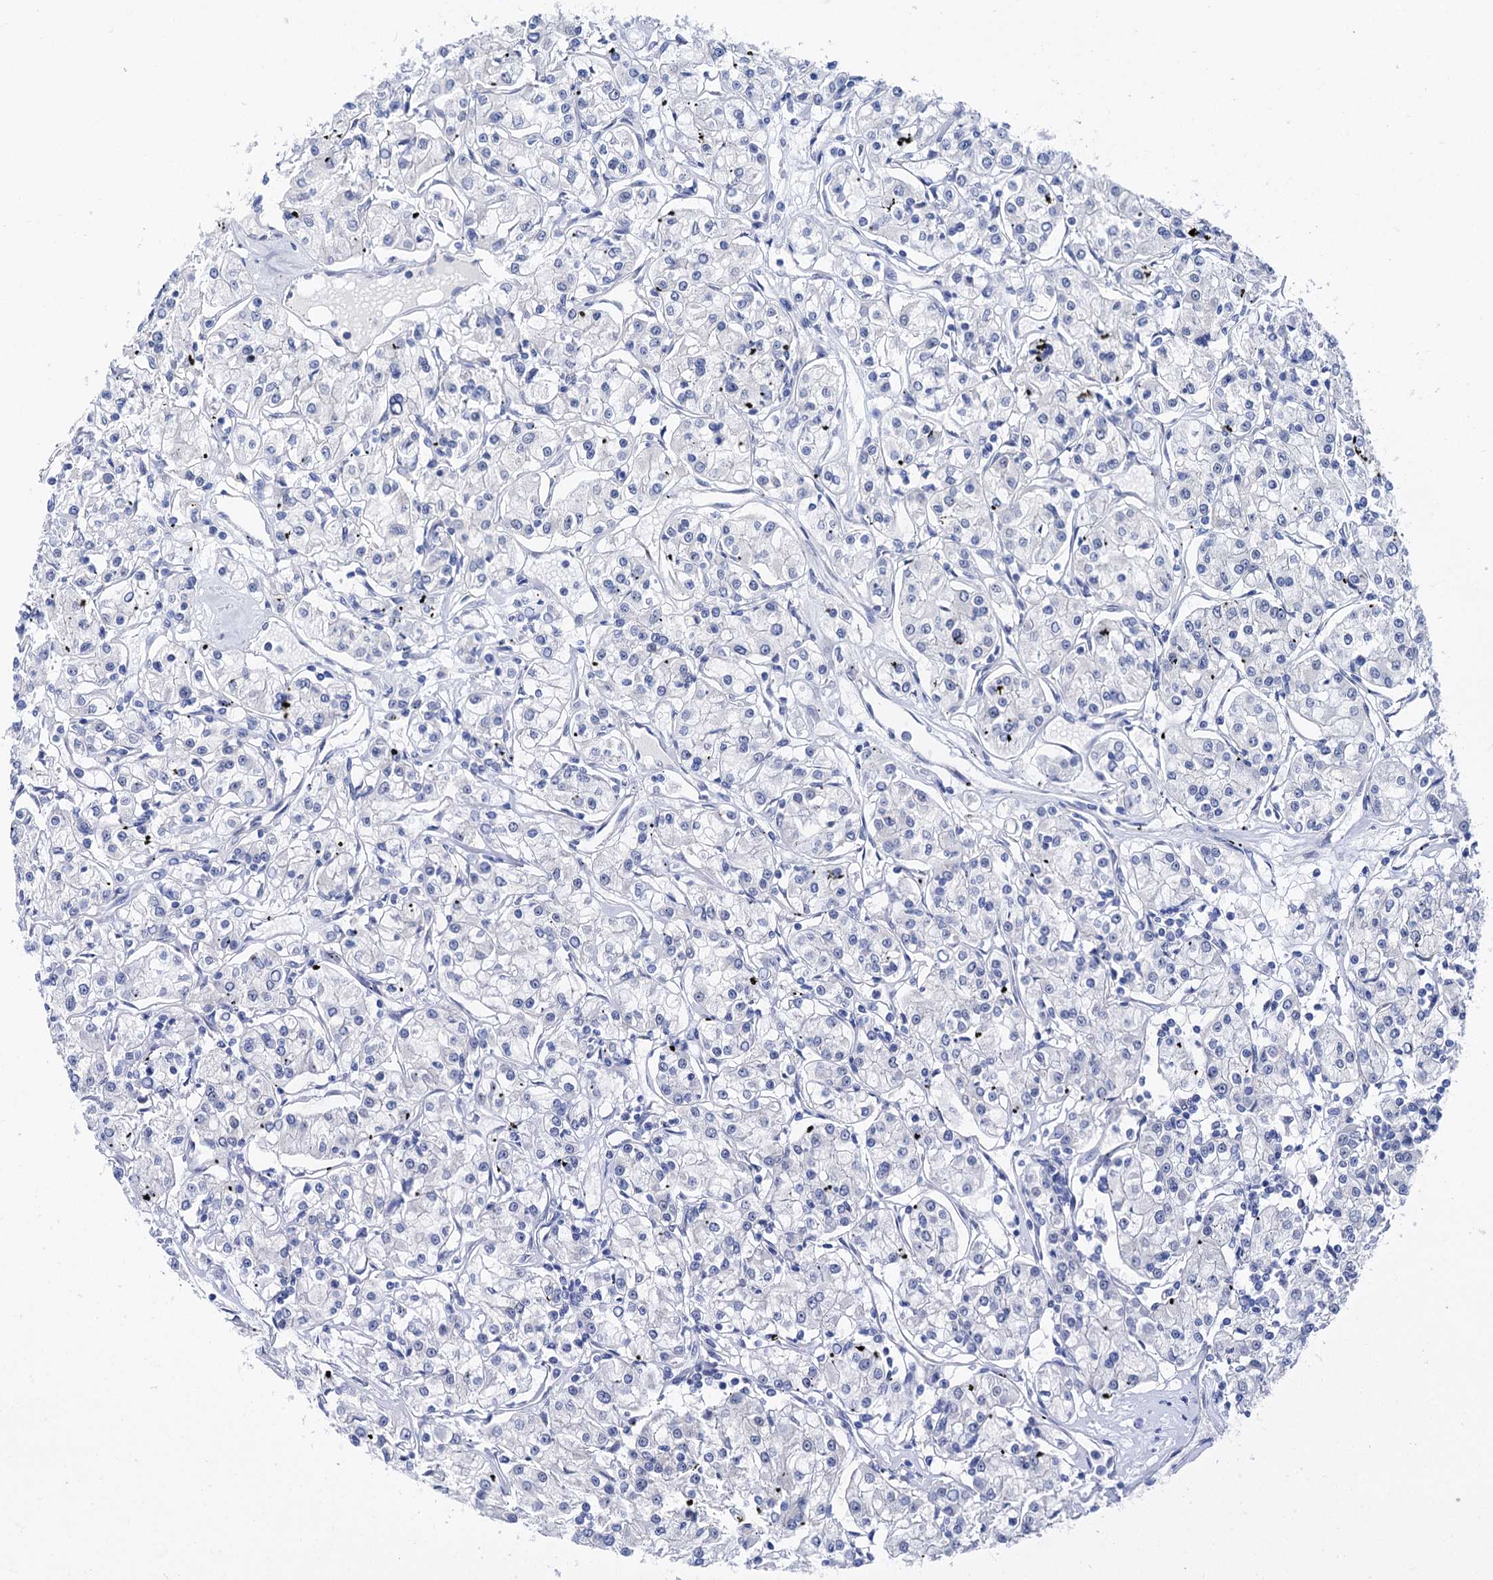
{"staining": {"intensity": "negative", "quantity": "none", "location": "none"}, "tissue": "renal cancer", "cell_type": "Tumor cells", "image_type": "cancer", "snomed": [{"axis": "morphology", "description": "Adenocarcinoma, NOS"}, {"axis": "topography", "description": "Kidney"}], "caption": "Immunohistochemical staining of human renal cancer (adenocarcinoma) shows no significant expression in tumor cells.", "gene": "SHROOM1", "patient": {"sex": "female", "age": 59}}